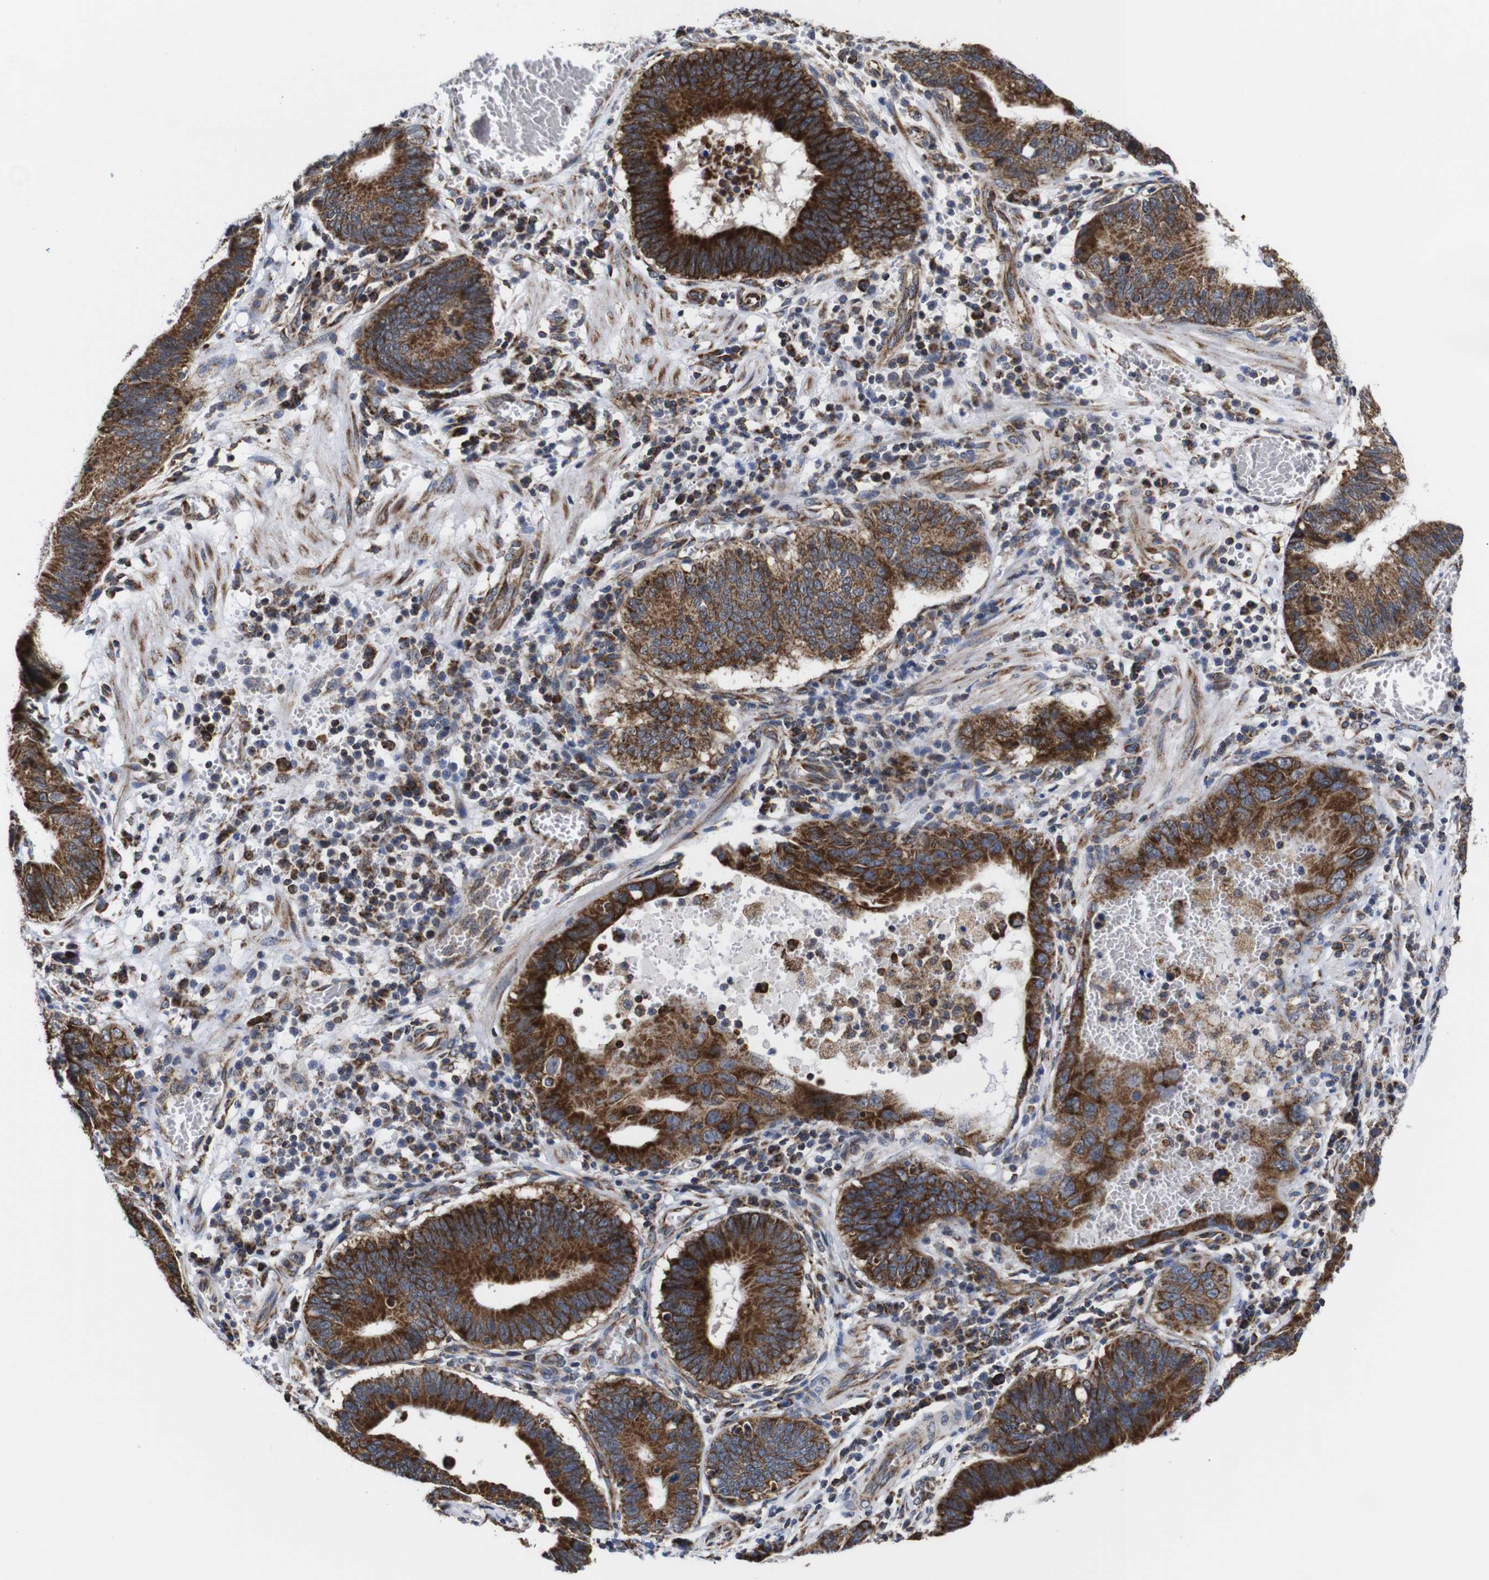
{"staining": {"intensity": "strong", "quantity": ">75%", "location": "cytoplasmic/membranous"}, "tissue": "stomach cancer", "cell_type": "Tumor cells", "image_type": "cancer", "snomed": [{"axis": "morphology", "description": "Adenocarcinoma, NOS"}, {"axis": "topography", "description": "Stomach"}, {"axis": "topography", "description": "Gastric cardia"}], "caption": "This is a photomicrograph of immunohistochemistry staining of adenocarcinoma (stomach), which shows strong positivity in the cytoplasmic/membranous of tumor cells.", "gene": "C17orf80", "patient": {"sex": "male", "age": 59}}